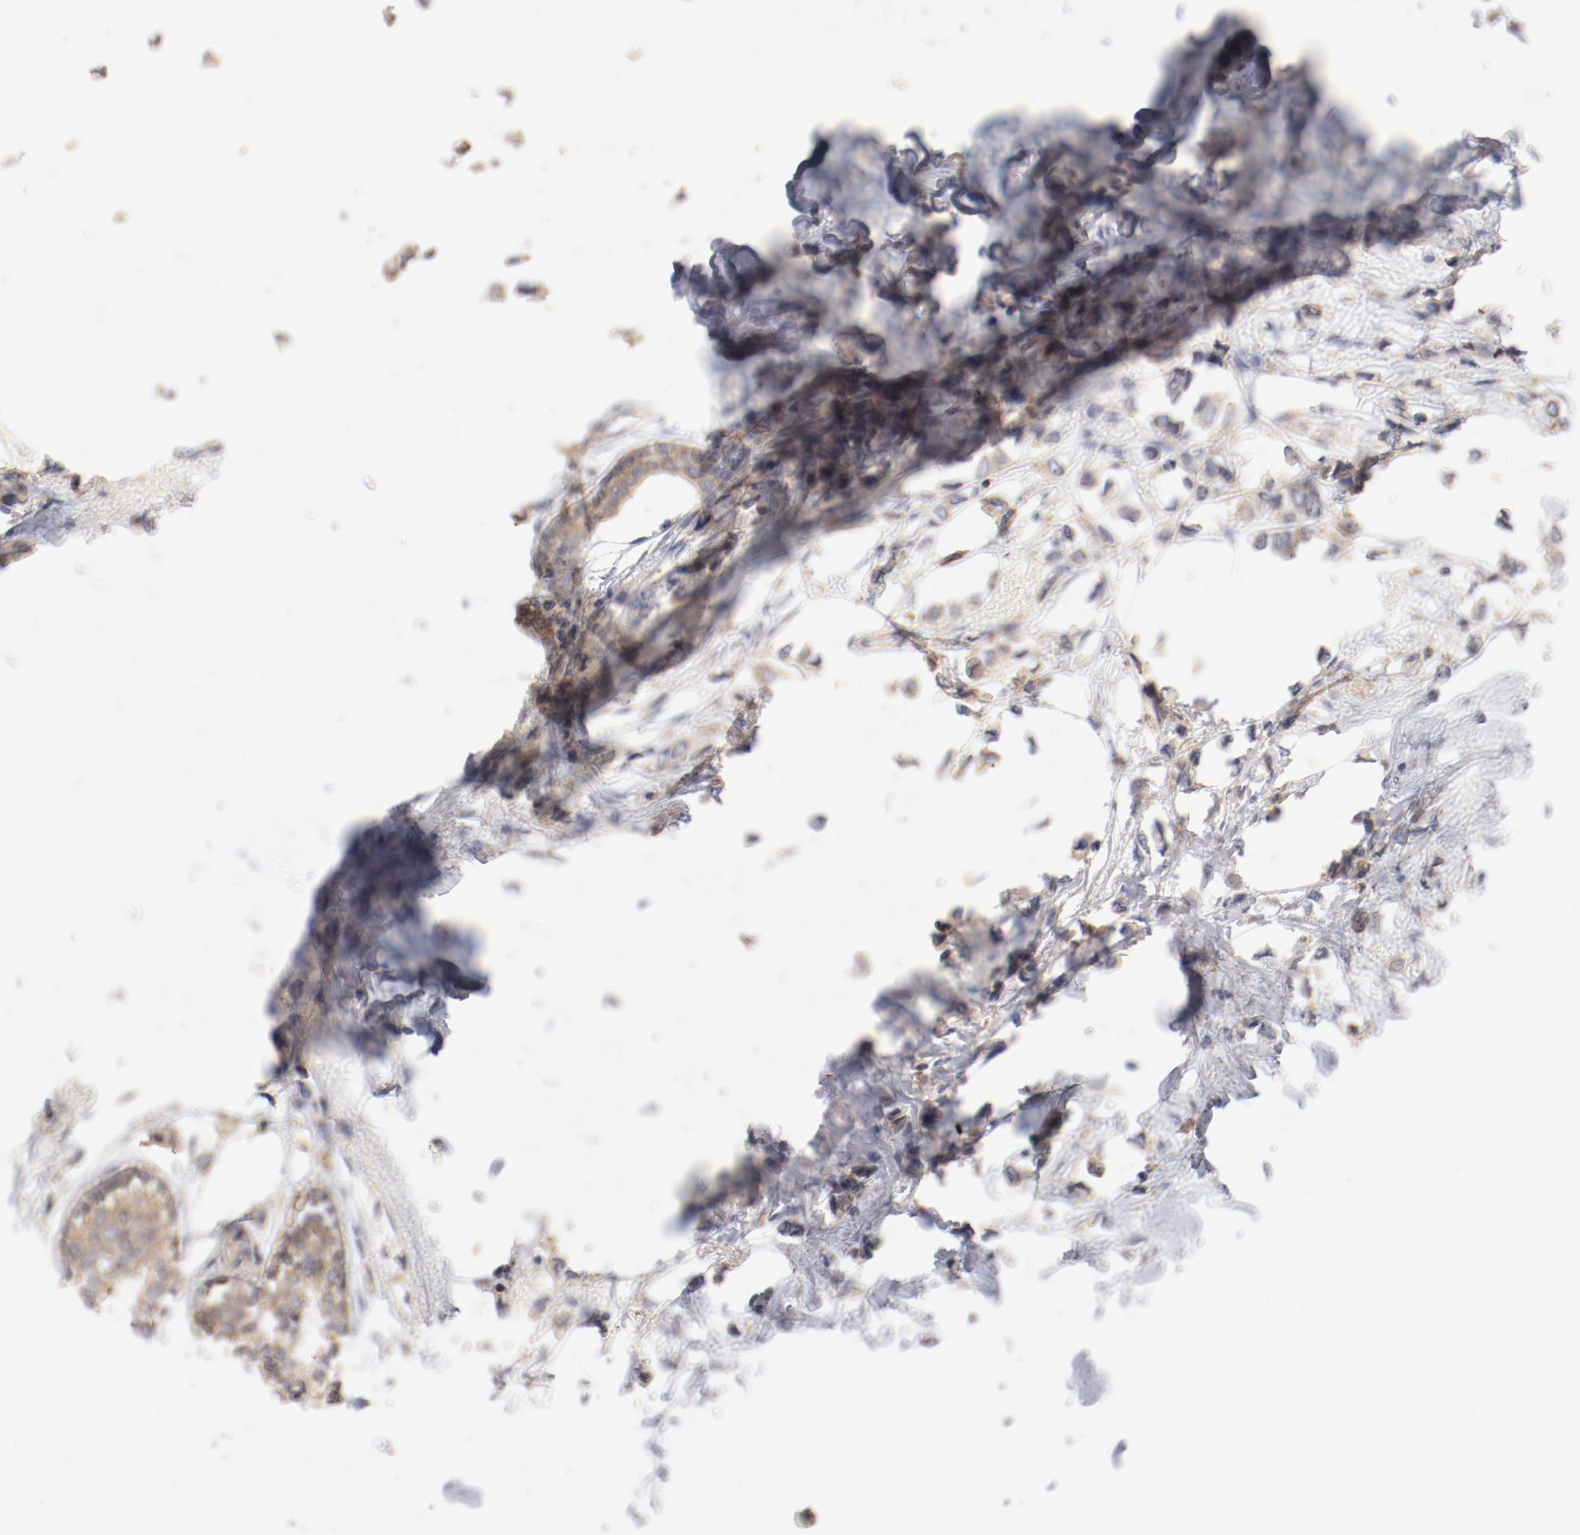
{"staining": {"intensity": "weak", "quantity": ">75%", "location": "cytoplasmic/membranous"}, "tissue": "breast cancer", "cell_type": "Tumor cells", "image_type": "cancer", "snomed": [{"axis": "morphology", "description": "Lobular carcinoma"}, {"axis": "topography", "description": "Breast"}], "caption": "This photomicrograph demonstrates immunohistochemistry staining of breast cancer, with low weak cytoplasmic/membranous positivity in approximately >75% of tumor cells.", "gene": "SETD3", "patient": {"sex": "female", "age": 51}}